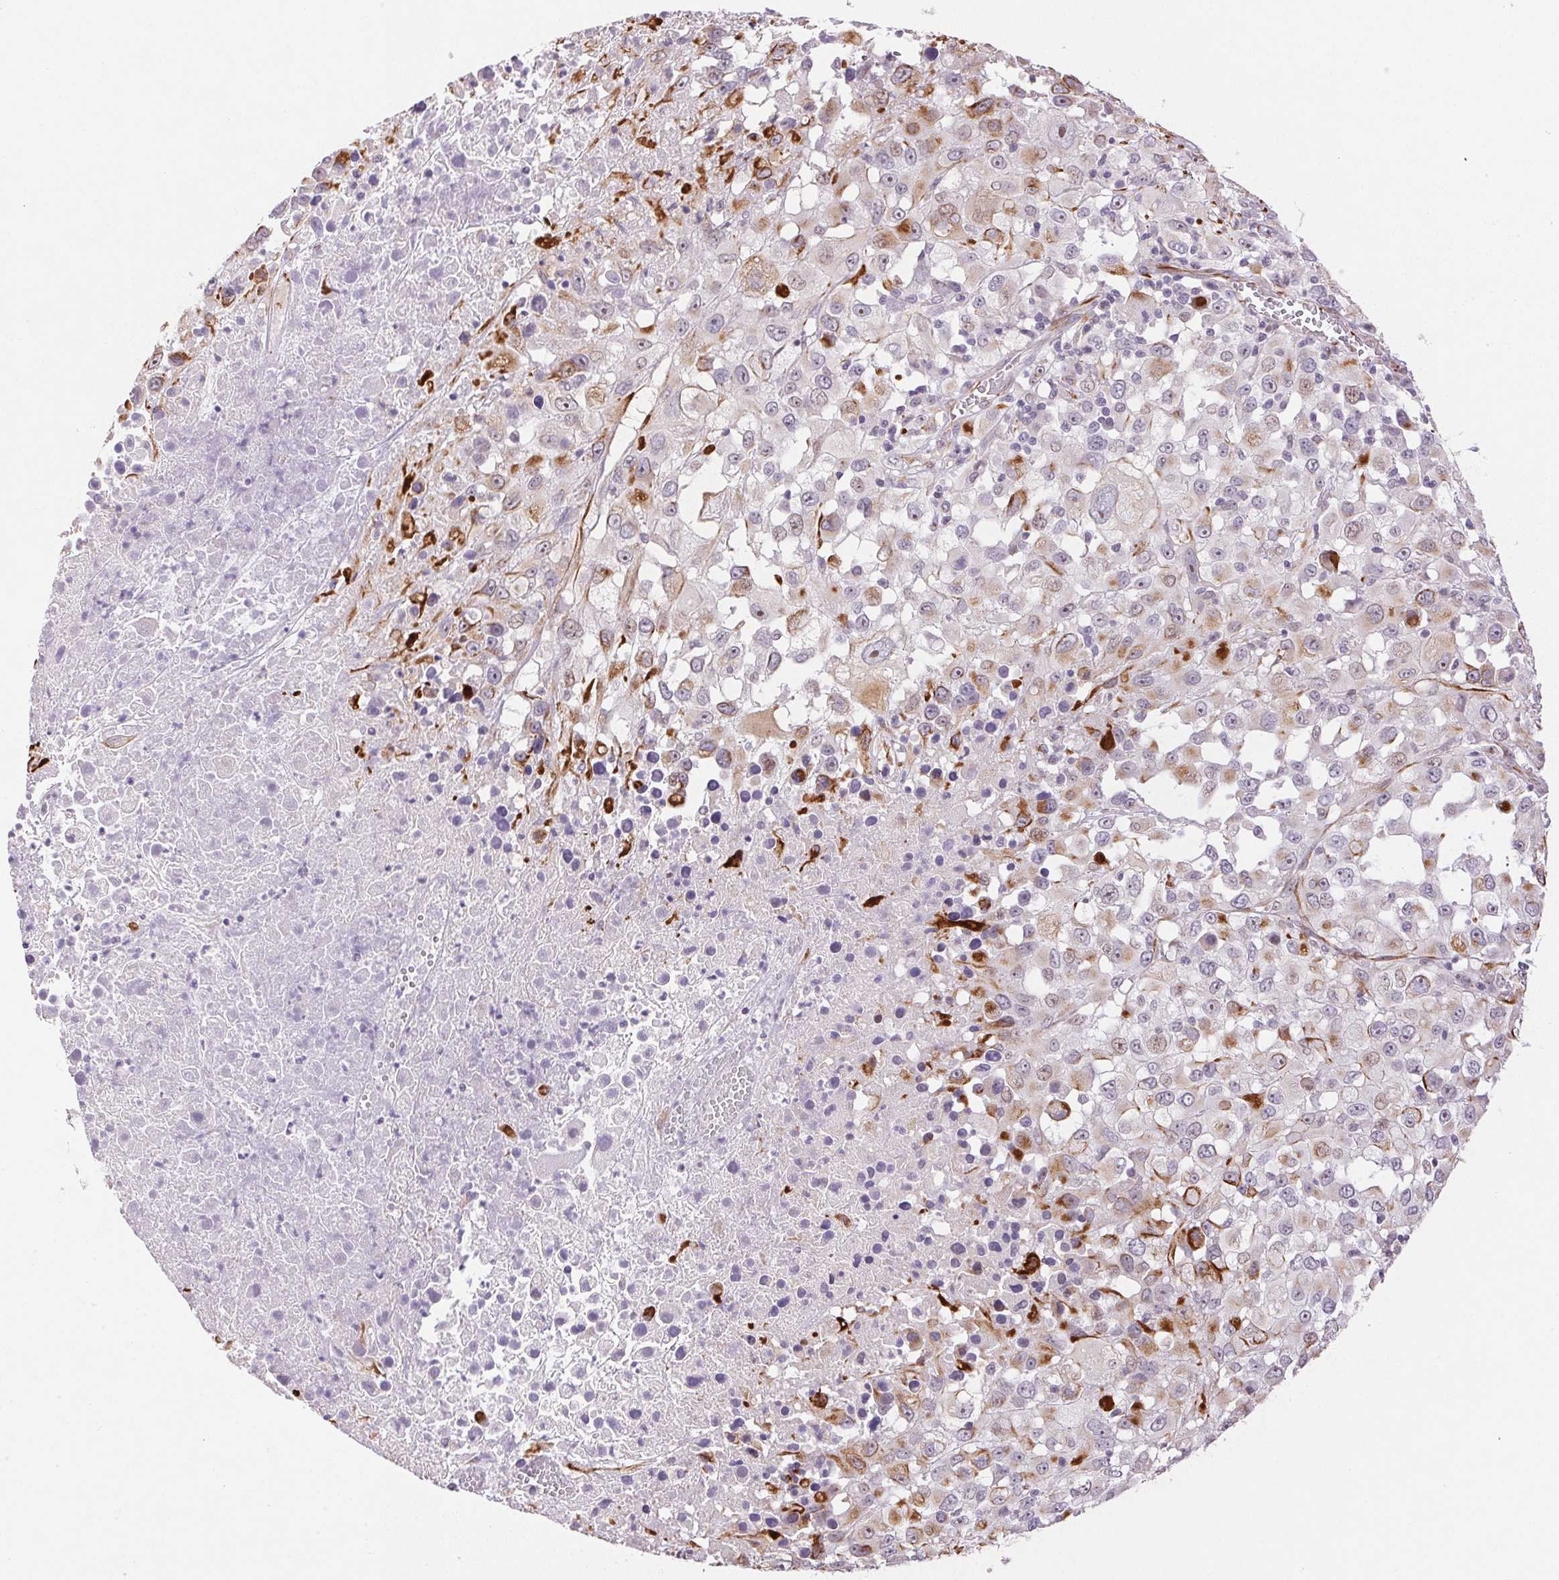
{"staining": {"intensity": "negative", "quantity": "none", "location": "none"}, "tissue": "melanoma", "cell_type": "Tumor cells", "image_type": "cancer", "snomed": [{"axis": "morphology", "description": "Malignant melanoma, Metastatic site"}, {"axis": "topography", "description": "Soft tissue"}], "caption": "DAB immunohistochemical staining of human malignant melanoma (metastatic site) displays no significant positivity in tumor cells.", "gene": "GYG2", "patient": {"sex": "male", "age": 50}}